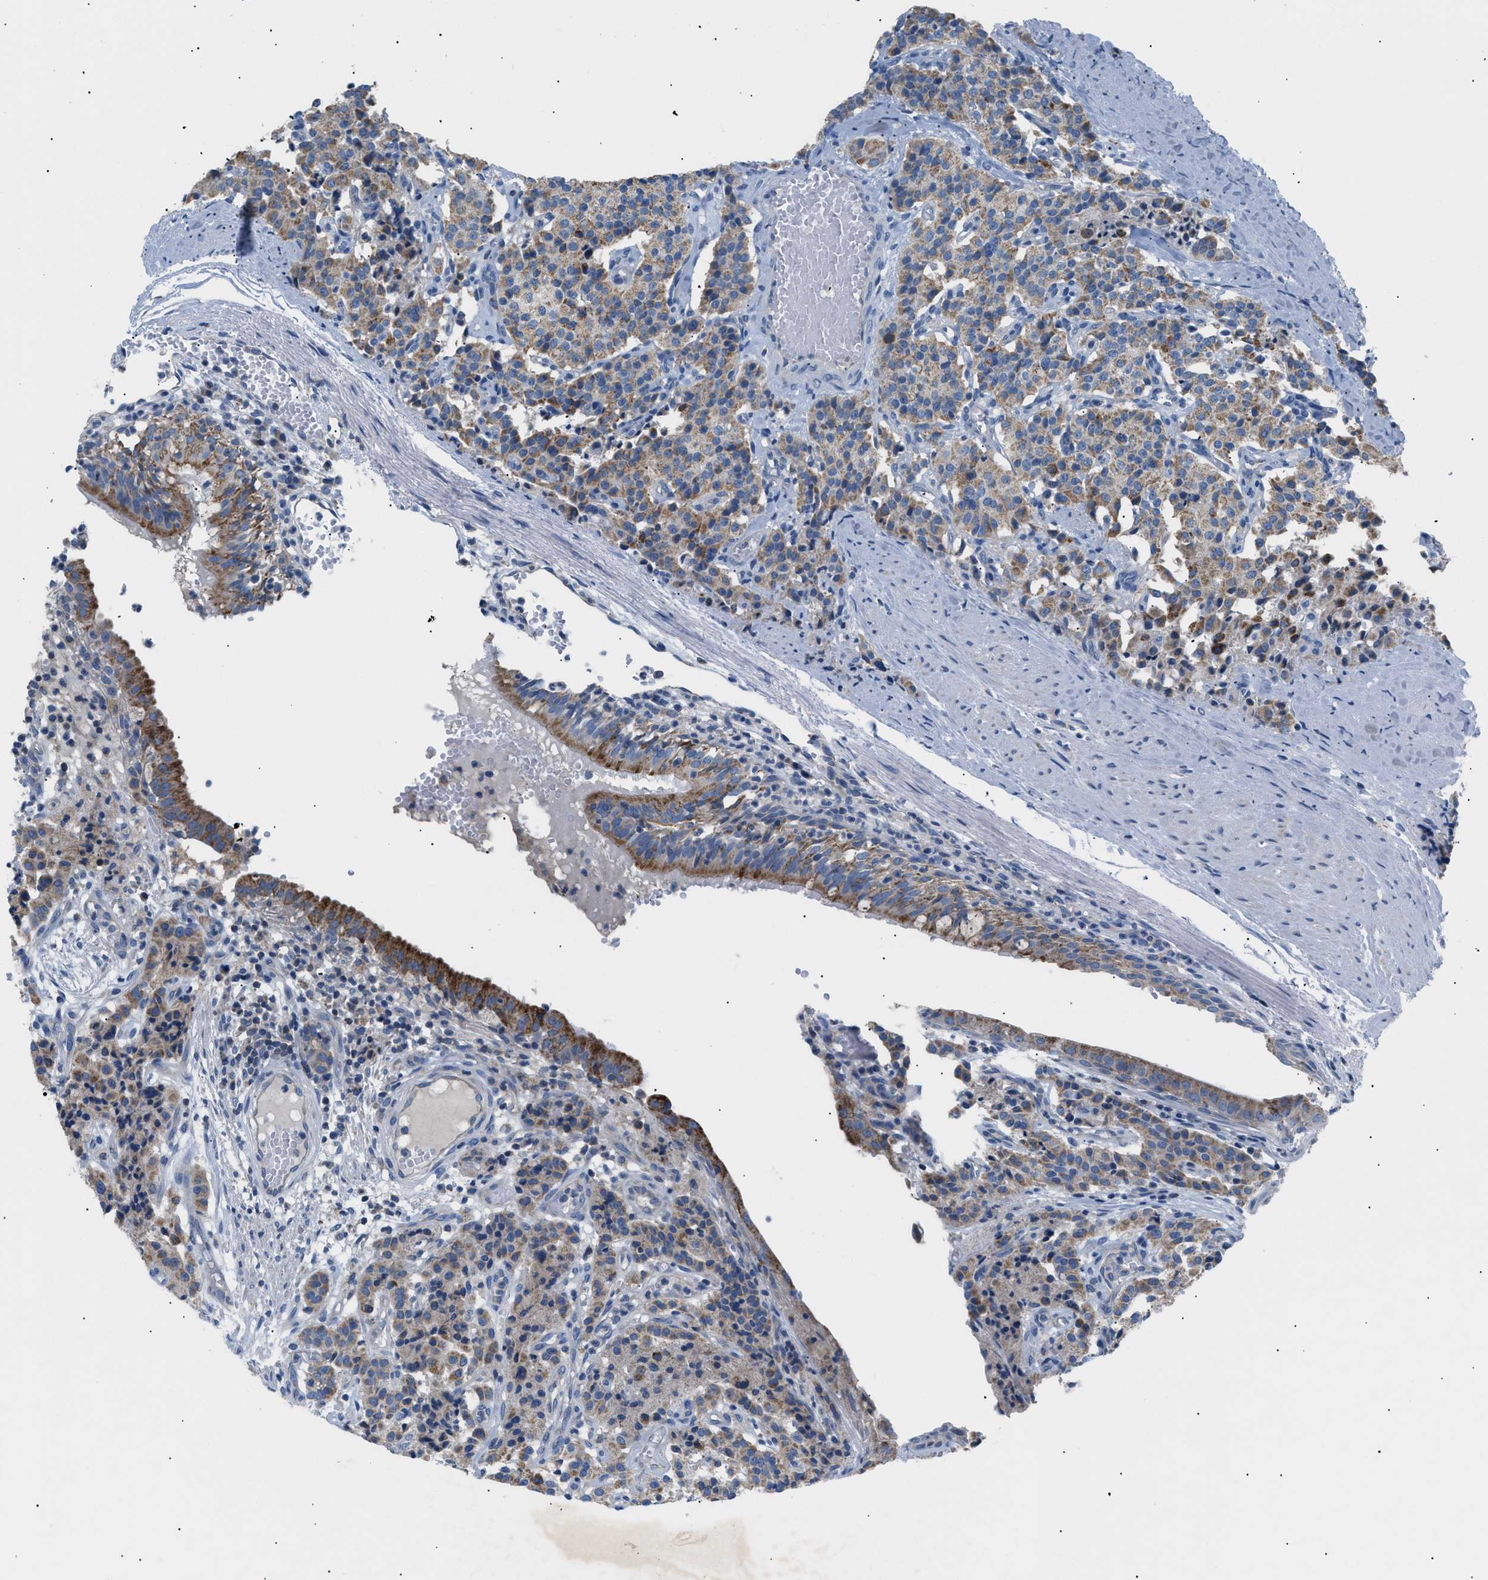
{"staining": {"intensity": "moderate", "quantity": "25%-75%", "location": "cytoplasmic/membranous"}, "tissue": "carcinoid", "cell_type": "Tumor cells", "image_type": "cancer", "snomed": [{"axis": "morphology", "description": "Carcinoid, malignant, NOS"}, {"axis": "topography", "description": "Lung"}], "caption": "Brown immunohistochemical staining in human carcinoid shows moderate cytoplasmic/membranous positivity in about 25%-75% of tumor cells.", "gene": "ILDR1", "patient": {"sex": "male", "age": 30}}